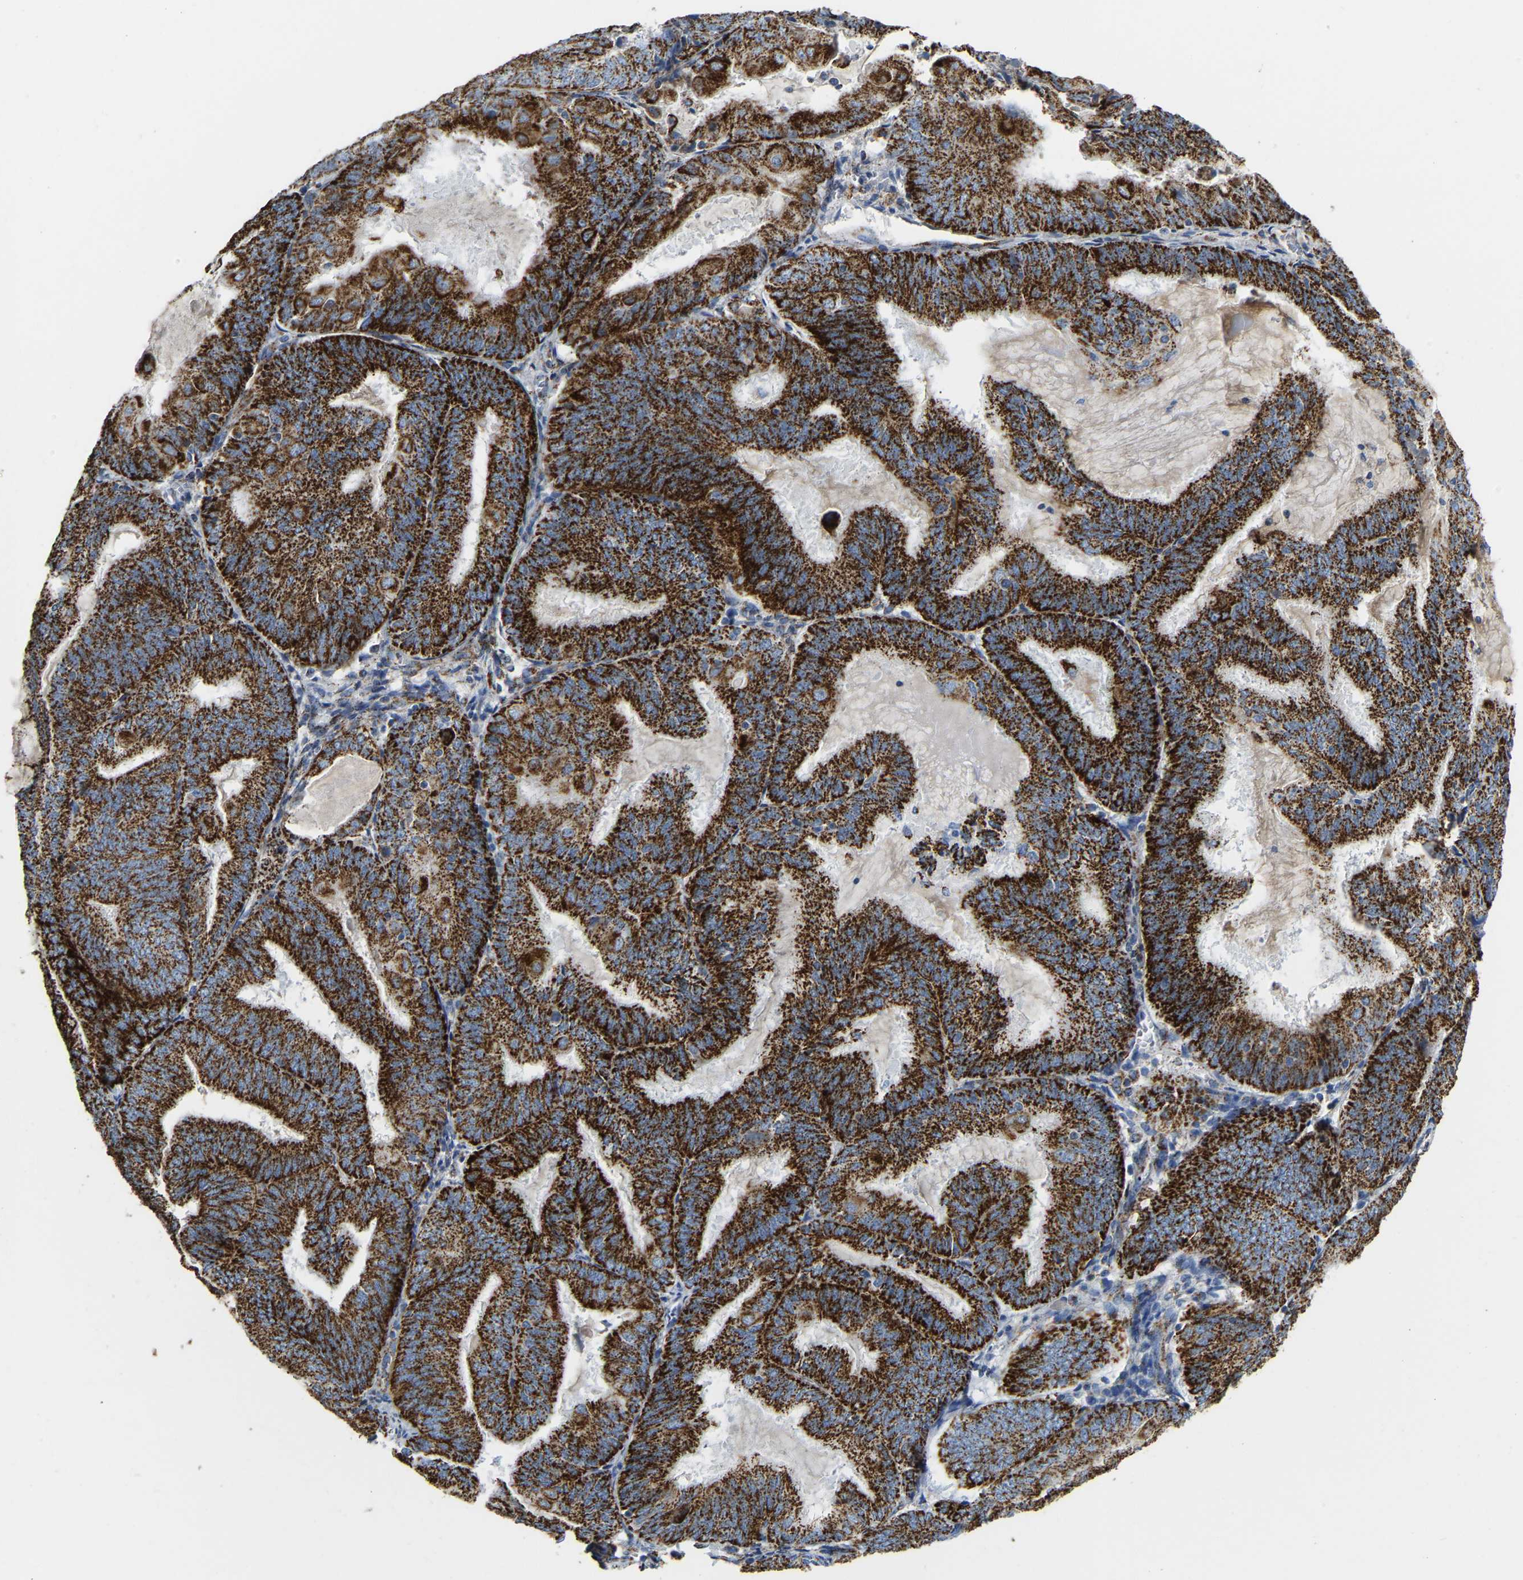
{"staining": {"intensity": "strong", "quantity": ">75%", "location": "cytoplasmic/membranous"}, "tissue": "endometrial cancer", "cell_type": "Tumor cells", "image_type": "cancer", "snomed": [{"axis": "morphology", "description": "Adenocarcinoma, NOS"}, {"axis": "topography", "description": "Endometrium"}], "caption": "Tumor cells reveal high levels of strong cytoplasmic/membranous staining in approximately >75% of cells in human endometrial adenocarcinoma.", "gene": "HIBADH", "patient": {"sex": "female", "age": 81}}